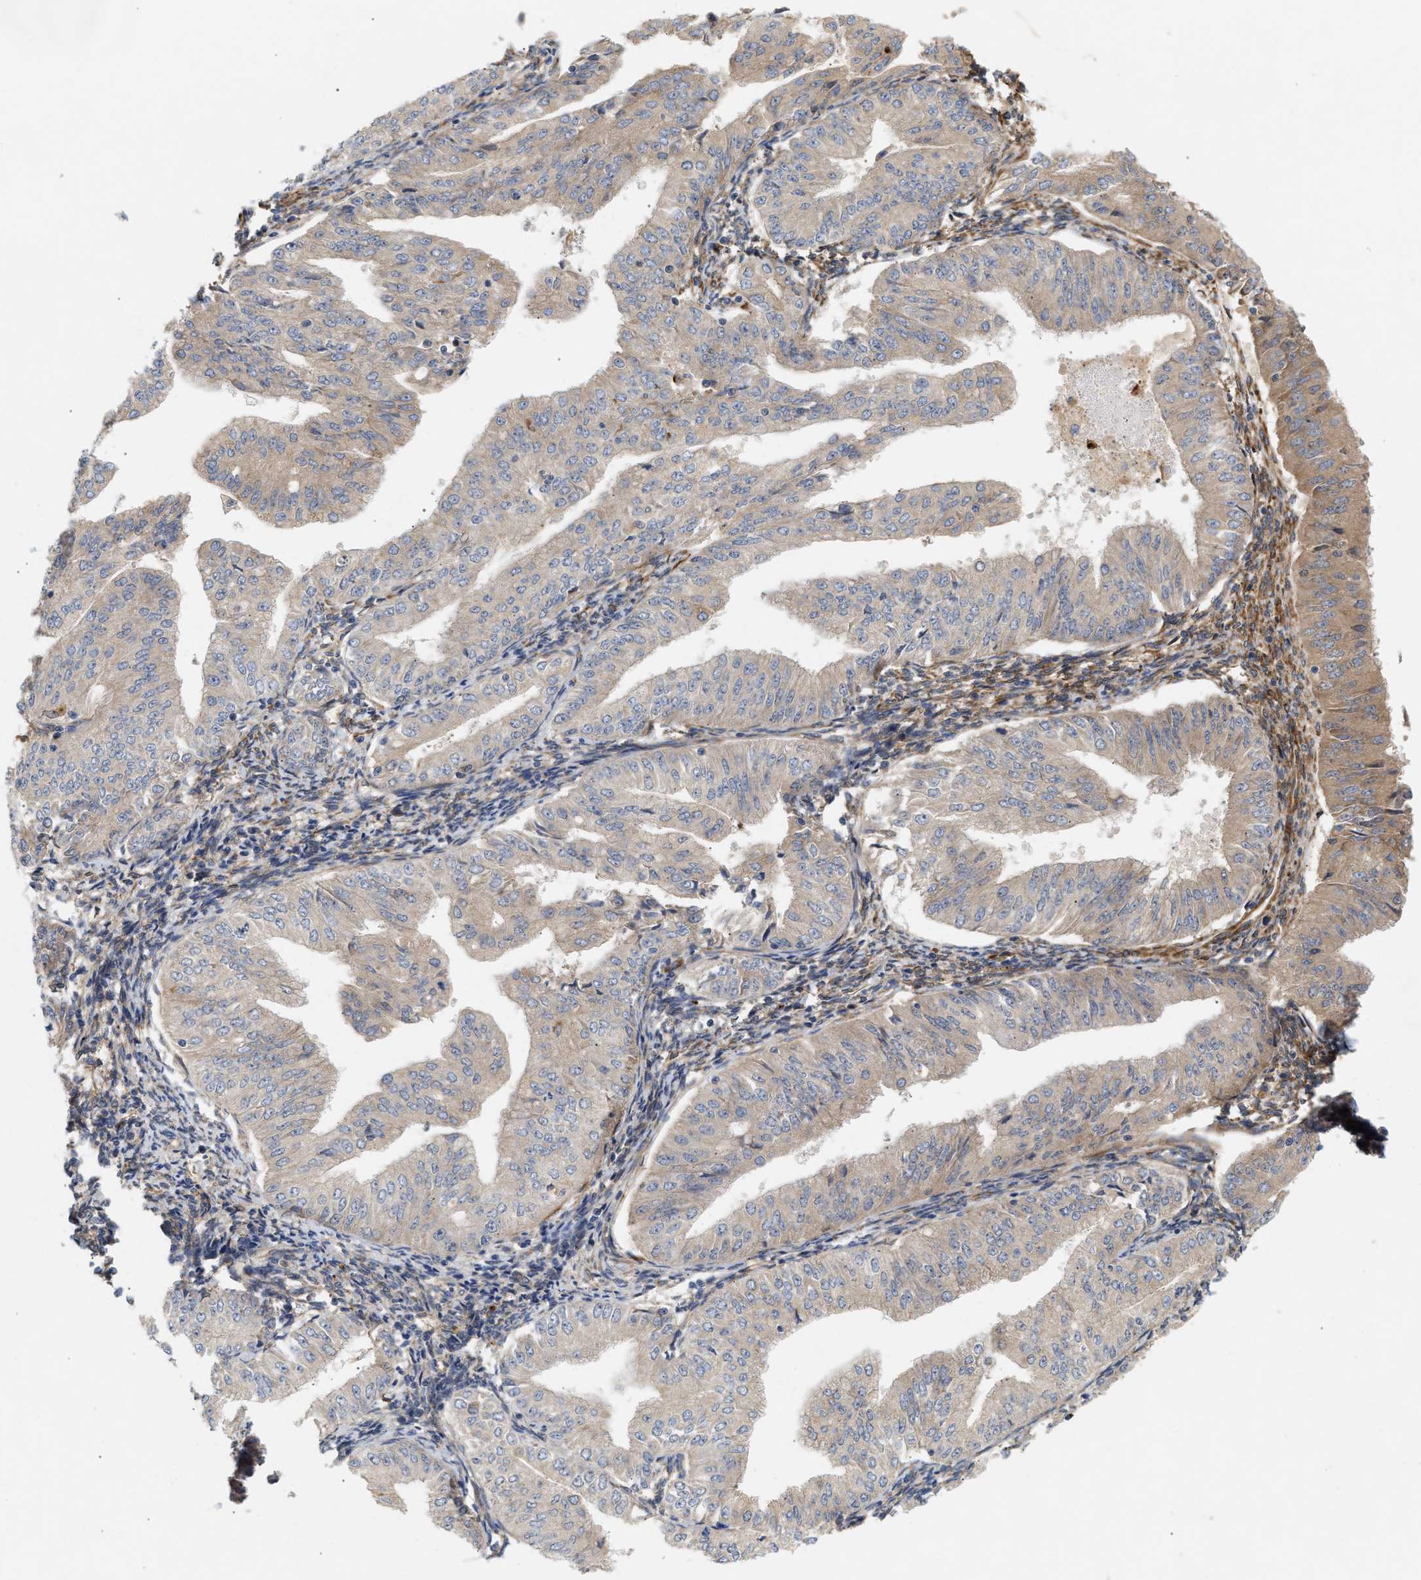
{"staining": {"intensity": "weak", "quantity": "25%-75%", "location": "cytoplasmic/membranous"}, "tissue": "endometrial cancer", "cell_type": "Tumor cells", "image_type": "cancer", "snomed": [{"axis": "morphology", "description": "Normal tissue, NOS"}, {"axis": "morphology", "description": "Adenocarcinoma, NOS"}, {"axis": "topography", "description": "Endometrium"}], "caption": "High-power microscopy captured an IHC histopathology image of endometrial cancer (adenocarcinoma), revealing weak cytoplasmic/membranous expression in approximately 25%-75% of tumor cells. (IHC, brightfield microscopy, high magnification).", "gene": "PLCD1", "patient": {"sex": "female", "age": 53}}